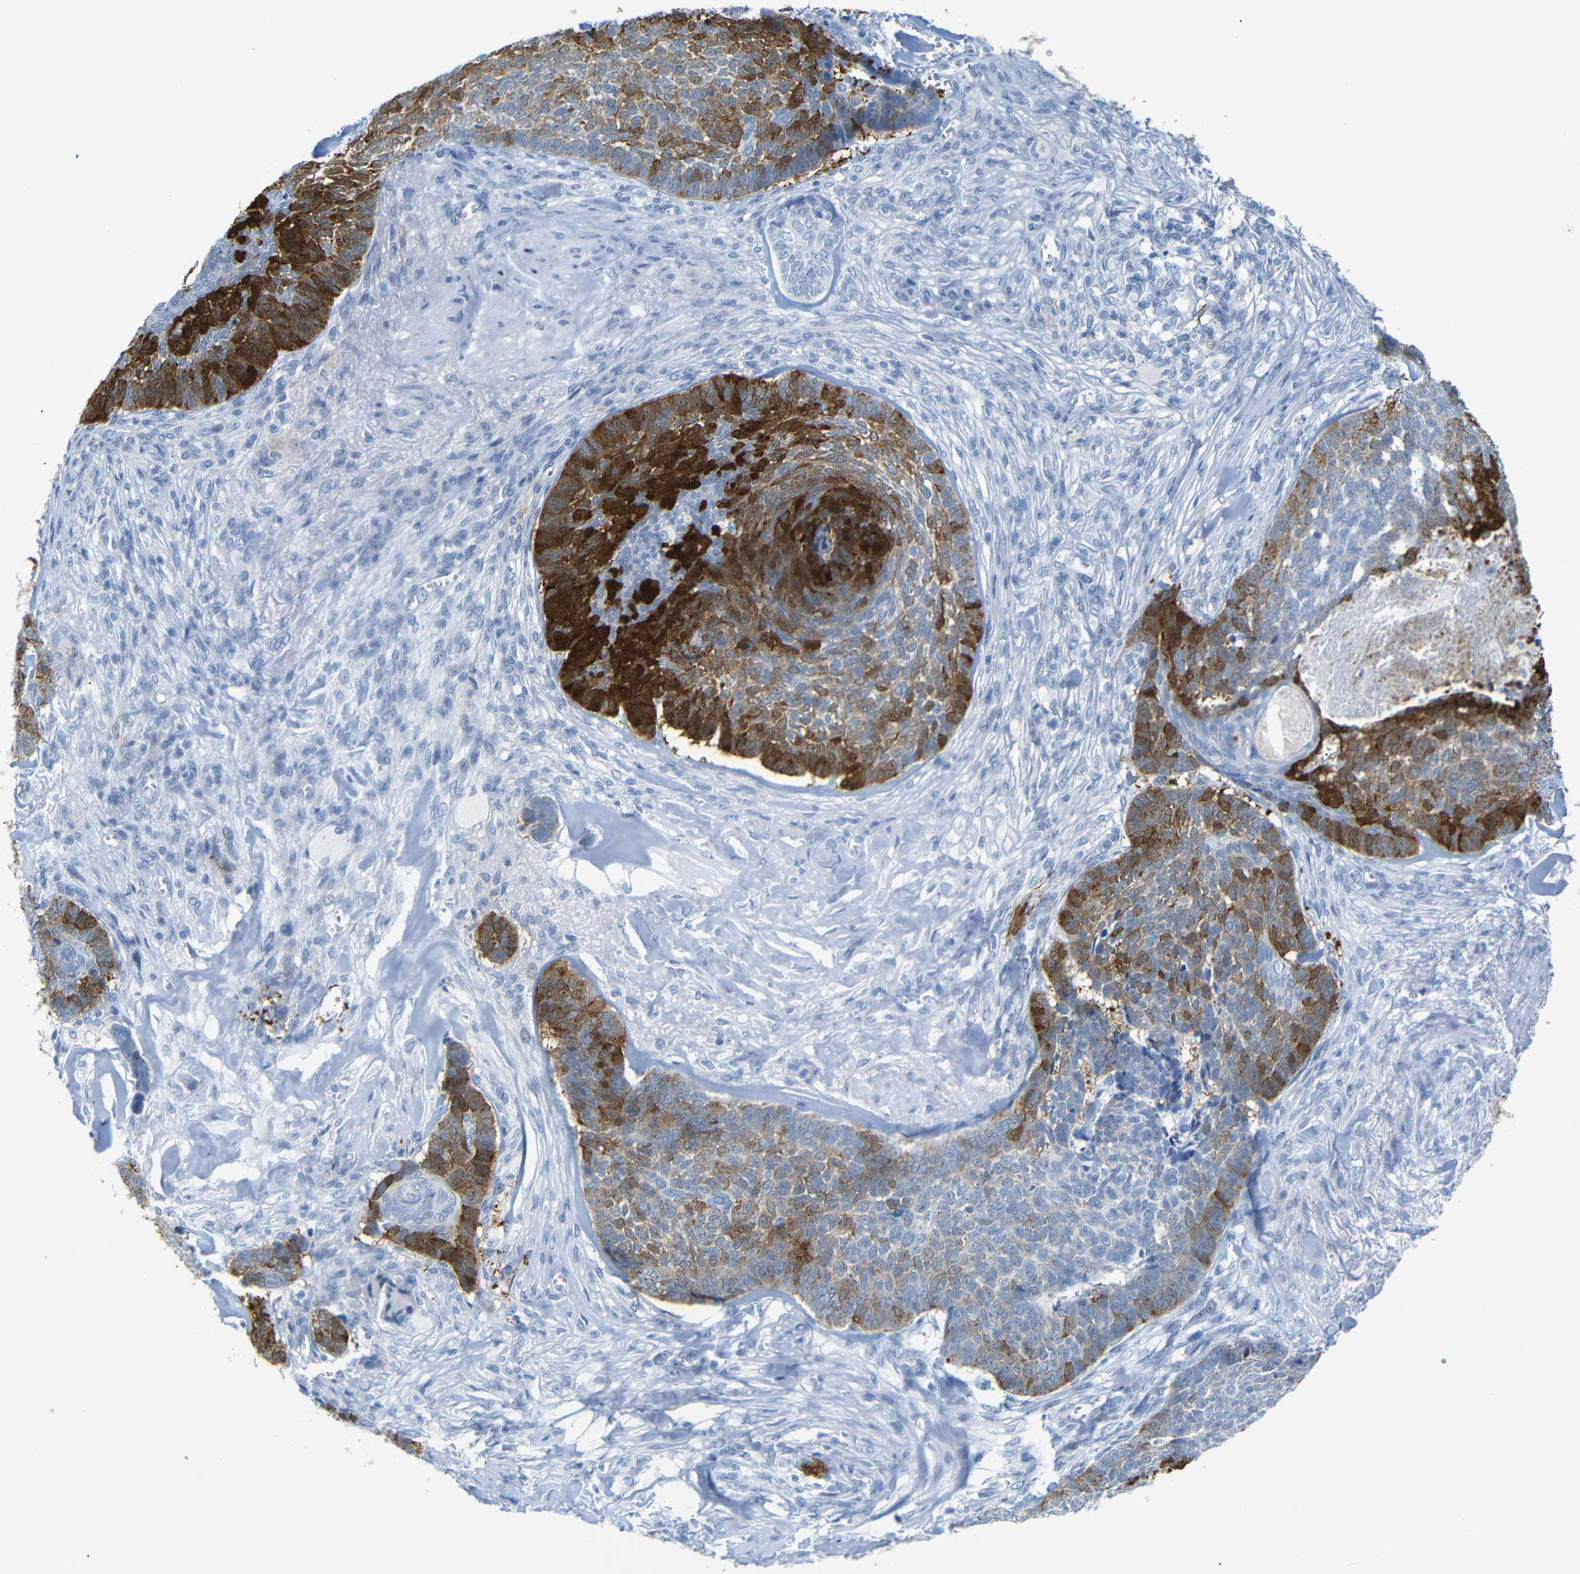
{"staining": {"intensity": "strong", "quantity": ">75%", "location": "cytoplasmic/membranous,nuclear"}, "tissue": "skin cancer", "cell_type": "Tumor cells", "image_type": "cancer", "snomed": [{"axis": "morphology", "description": "Basal cell carcinoma"}, {"axis": "topography", "description": "Skin"}], "caption": "Immunohistochemistry histopathology image of human basal cell carcinoma (skin) stained for a protein (brown), which reveals high levels of strong cytoplasmic/membranous and nuclear positivity in approximately >75% of tumor cells.", "gene": "MT1A", "patient": {"sex": "male", "age": 84}}